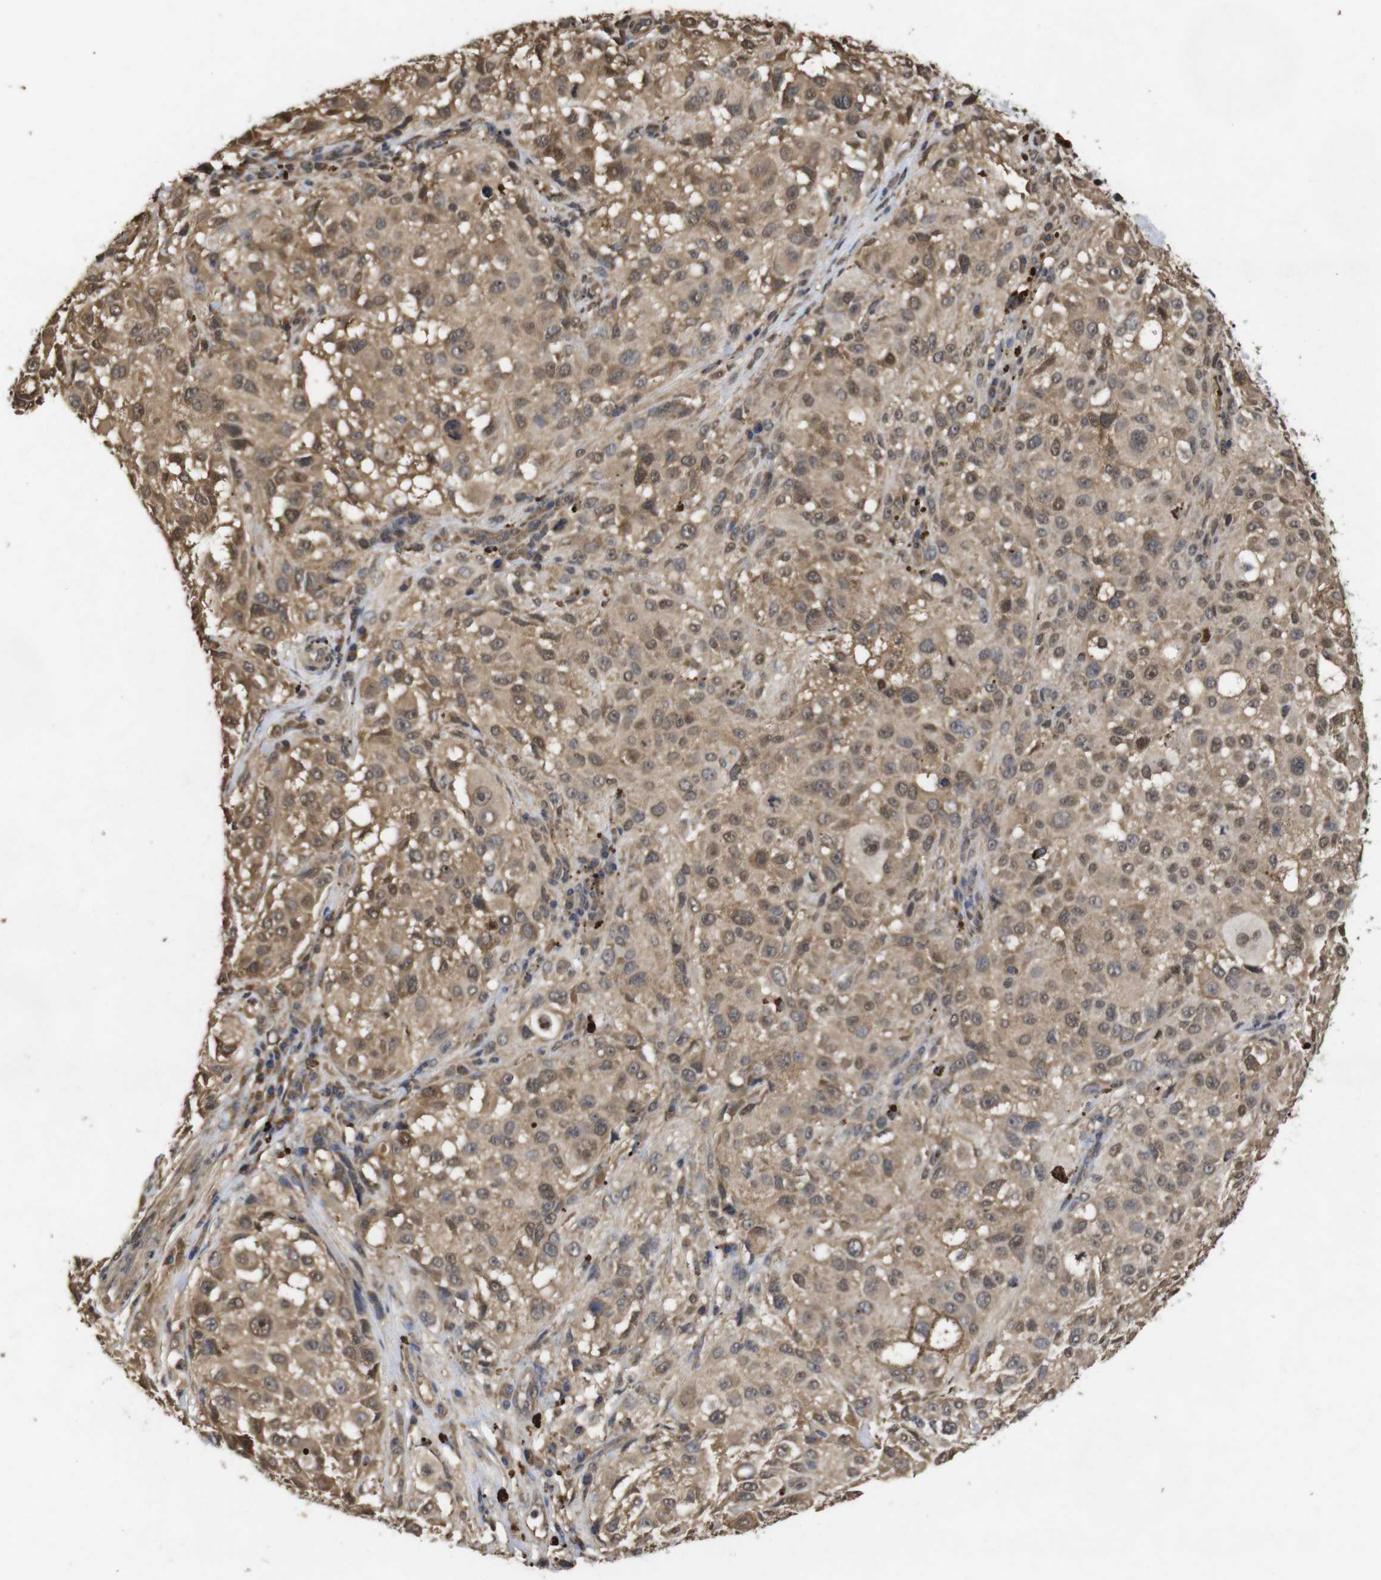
{"staining": {"intensity": "moderate", "quantity": ">75%", "location": "cytoplasmic/membranous,nuclear"}, "tissue": "melanoma", "cell_type": "Tumor cells", "image_type": "cancer", "snomed": [{"axis": "morphology", "description": "Necrosis, NOS"}, {"axis": "morphology", "description": "Malignant melanoma, NOS"}, {"axis": "topography", "description": "Skin"}], "caption": "The photomicrograph shows immunohistochemical staining of malignant melanoma. There is moderate cytoplasmic/membranous and nuclear staining is appreciated in approximately >75% of tumor cells.", "gene": "SUMO3", "patient": {"sex": "female", "age": 87}}